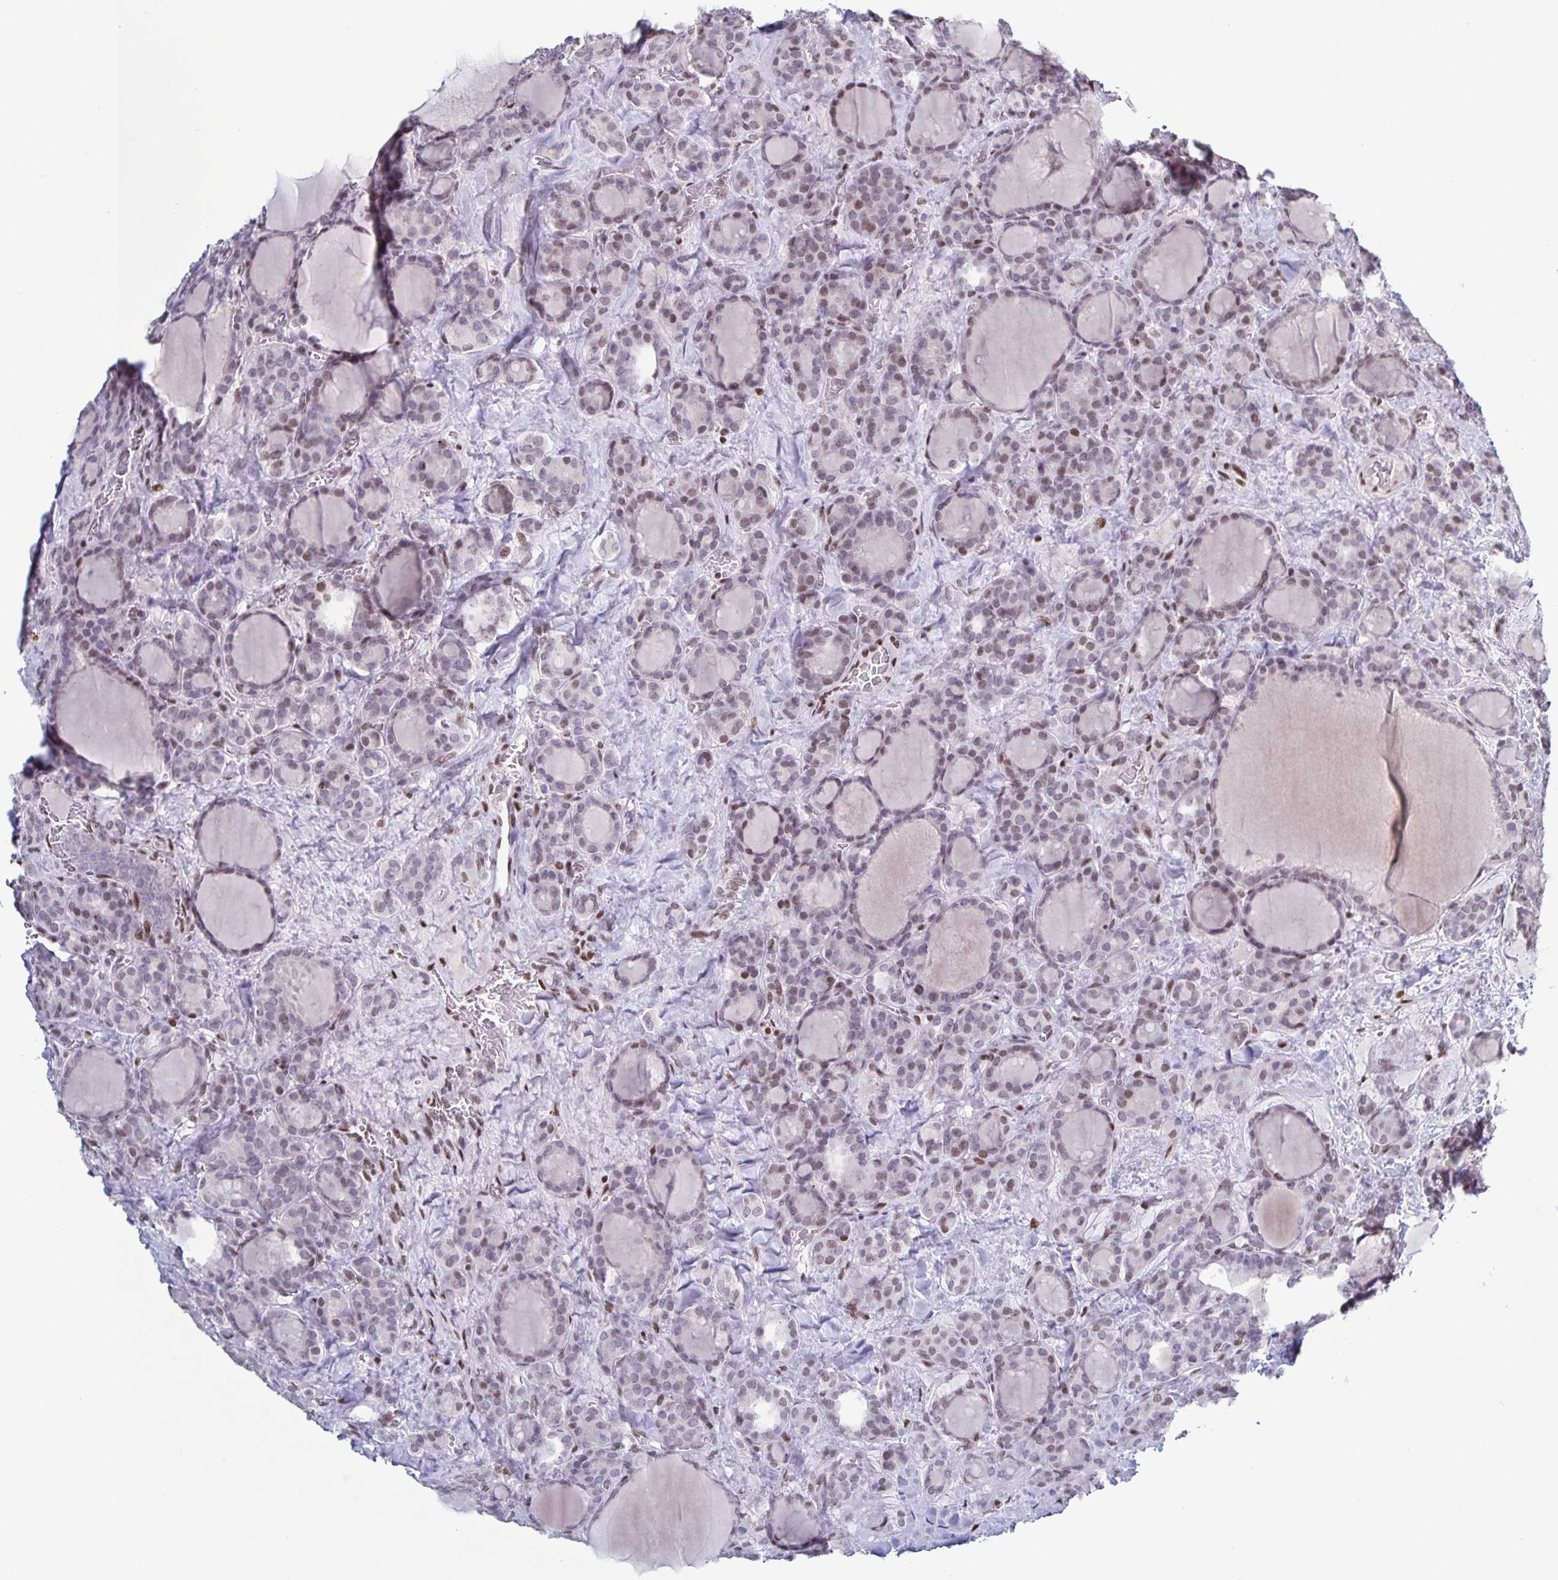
{"staining": {"intensity": "weak", "quantity": "25%-75%", "location": "nuclear"}, "tissue": "thyroid cancer", "cell_type": "Tumor cells", "image_type": "cancer", "snomed": [{"axis": "morphology", "description": "Normal tissue, NOS"}, {"axis": "morphology", "description": "Follicular adenoma carcinoma, NOS"}, {"axis": "topography", "description": "Thyroid gland"}], "caption": "A low amount of weak nuclear staining is seen in about 25%-75% of tumor cells in thyroid follicular adenoma carcinoma tissue.", "gene": "JUND", "patient": {"sex": "female", "age": 31}}